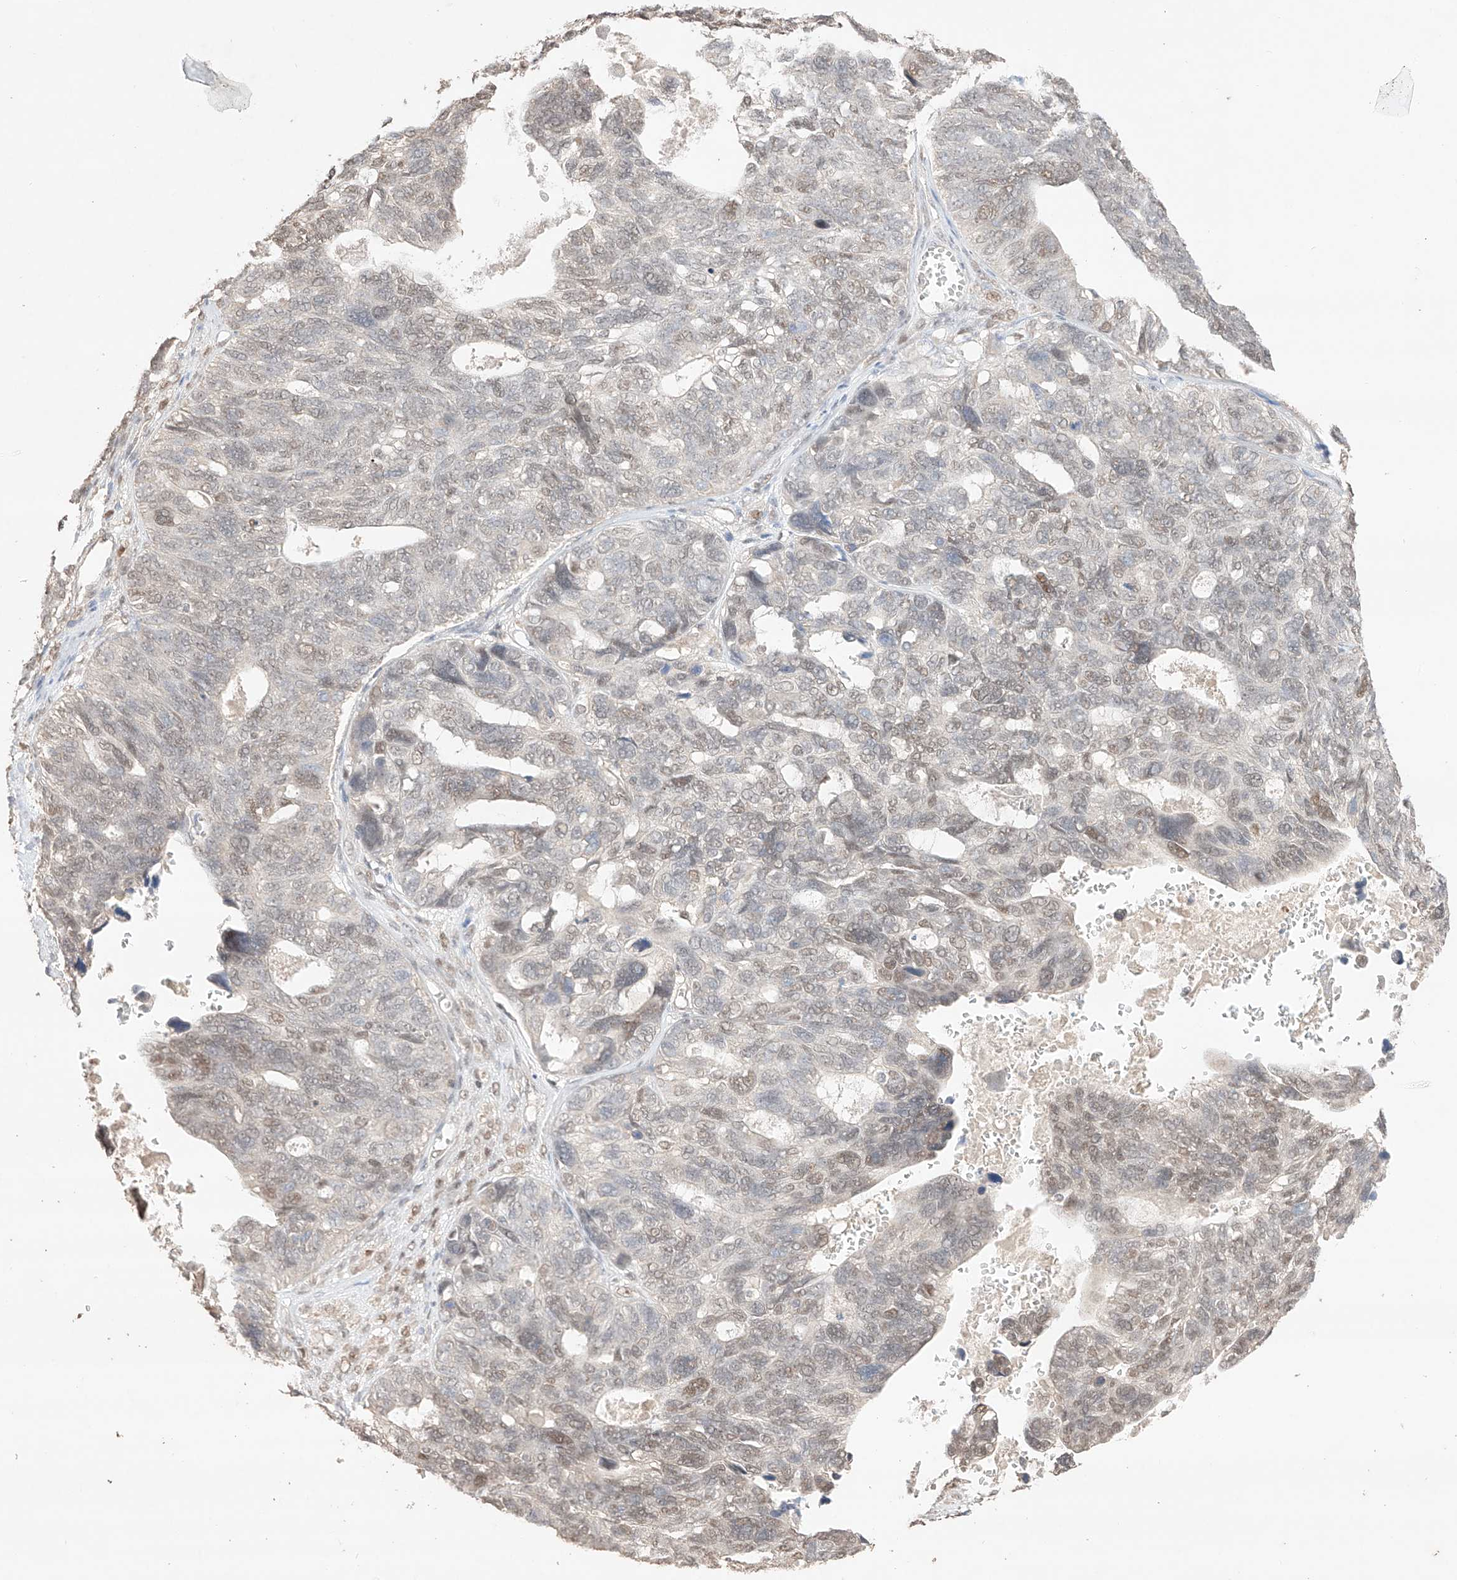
{"staining": {"intensity": "weak", "quantity": "25%-75%", "location": "nuclear"}, "tissue": "ovarian cancer", "cell_type": "Tumor cells", "image_type": "cancer", "snomed": [{"axis": "morphology", "description": "Cystadenocarcinoma, serous, NOS"}, {"axis": "topography", "description": "Ovary"}], "caption": "Immunohistochemical staining of human ovarian cancer (serous cystadenocarcinoma) displays low levels of weak nuclear staining in about 25%-75% of tumor cells.", "gene": "APIP", "patient": {"sex": "female", "age": 79}}